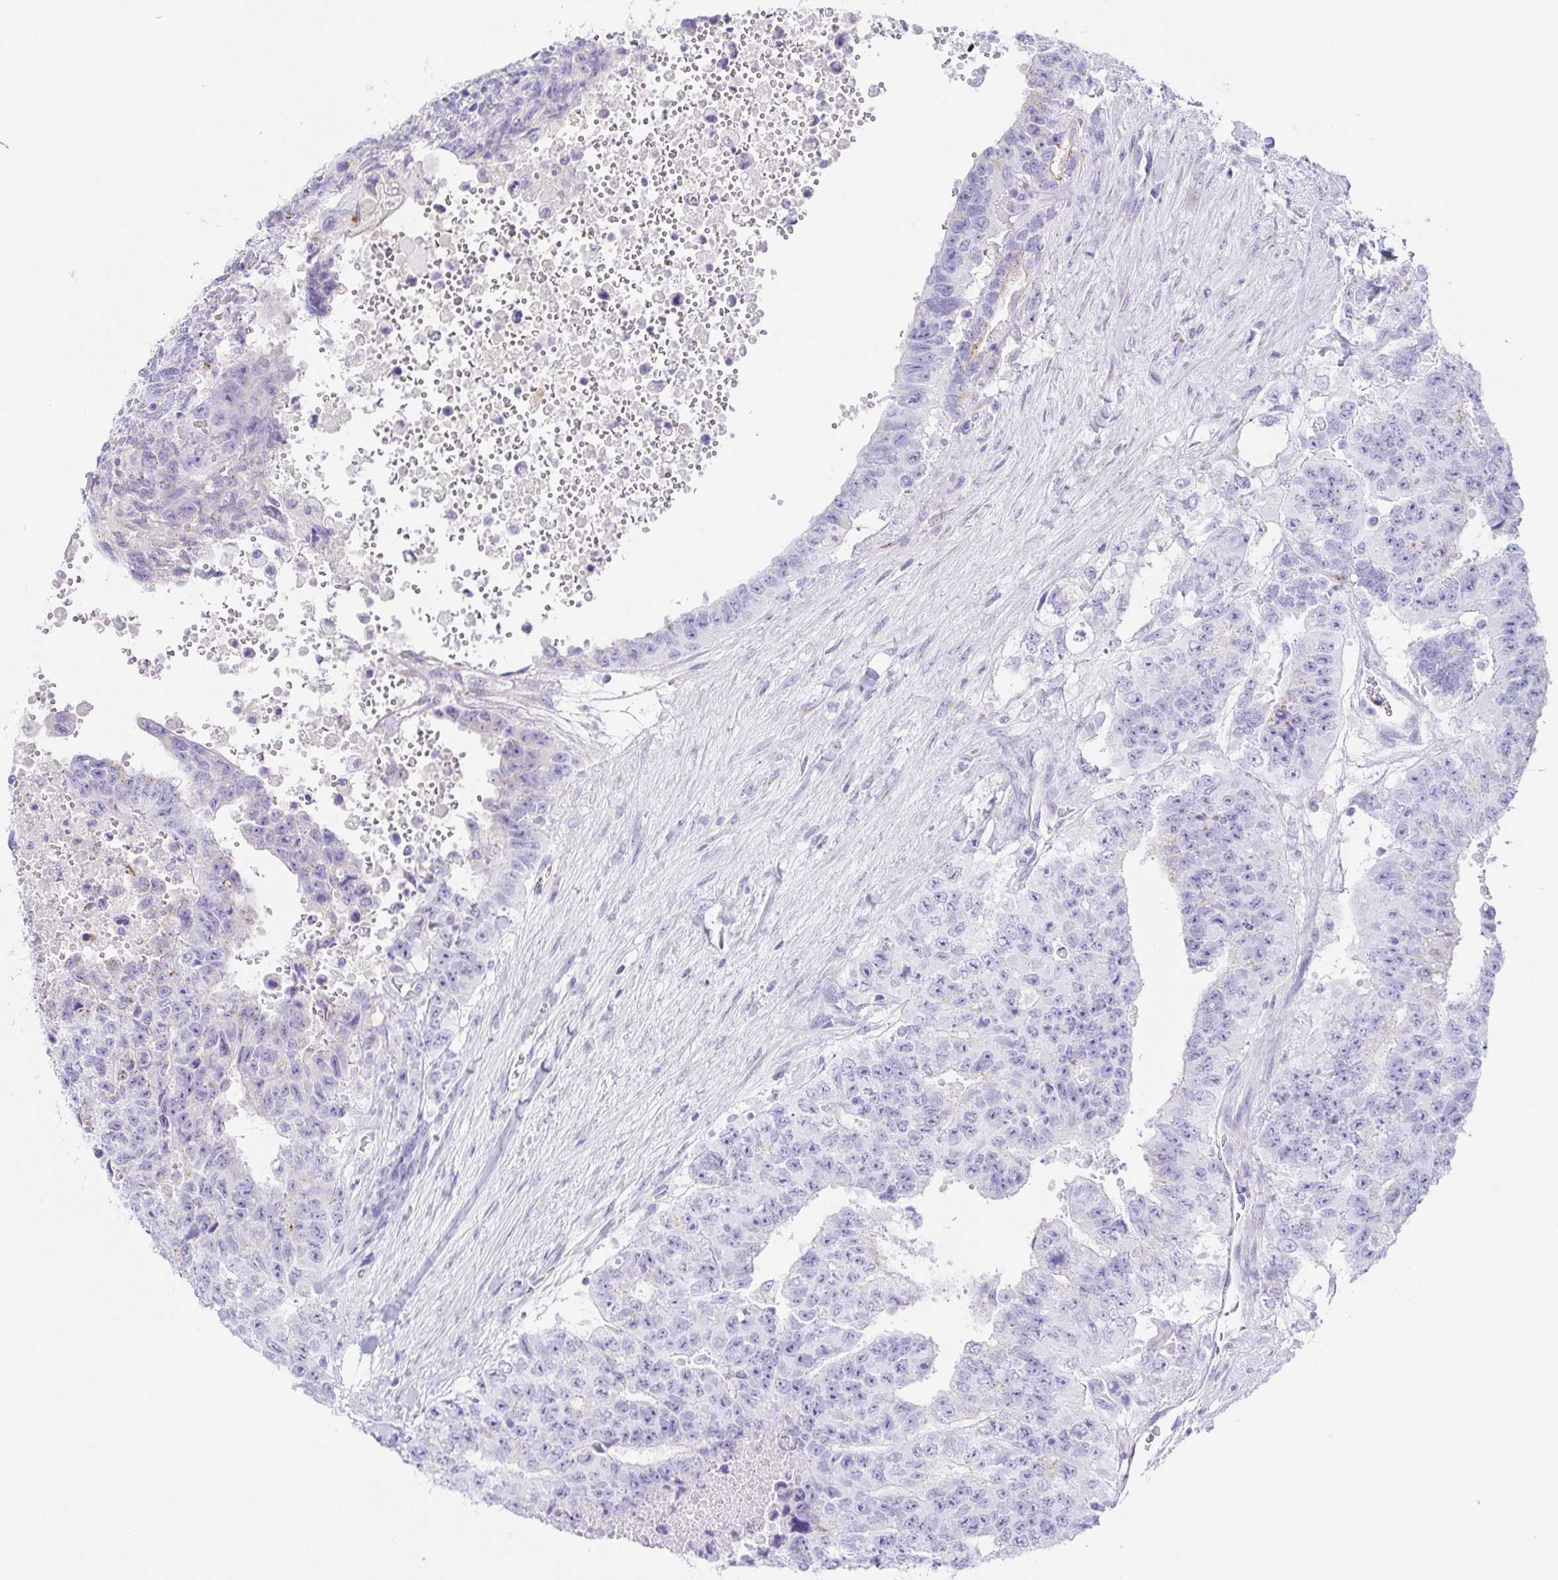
{"staining": {"intensity": "negative", "quantity": "none", "location": "none"}, "tissue": "testis cancer", "cell_type": "Tumor cells", "image_type": "cancer", "snomed": [{"axis": "morphology", "description": "Carcinoma, Embryonal, NOS"}, {"axis": "topography", "description": "Testis"}], "caption": "The image shows no staining of tumor cells in testis cancer.", "gene": "LDLRAD1", "patient": {"sex": "male", "age": 24}}